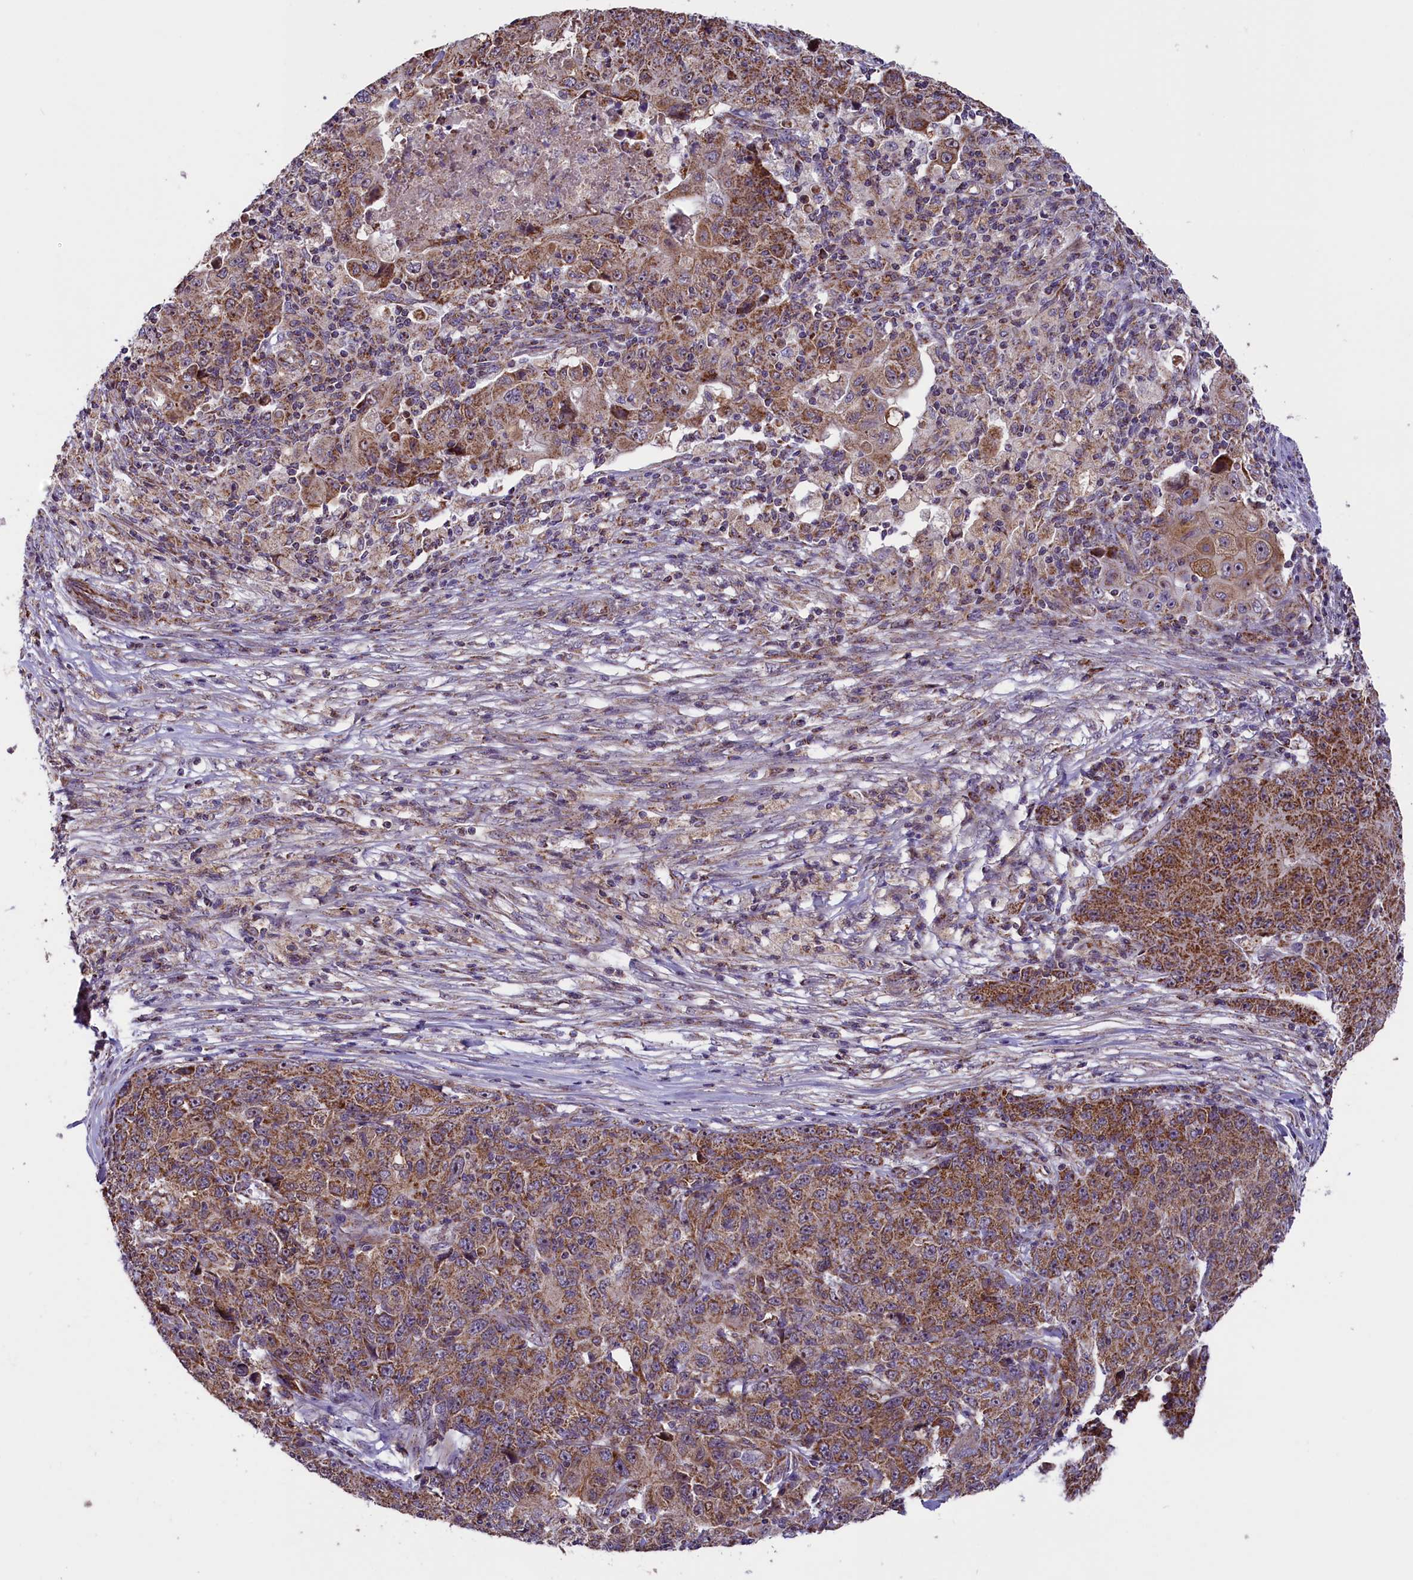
{"staining": {"intensity": "moderate", "quantity": ">75%", "location": "cytoplasmic/membranous"}, "tissue": "ovarian cancer", "cell_type": "Tumor cells", "image_type": "cancer", "snomed": [{"axis": "morphology", "description": "Carcinoma, endometroid"}, {"axis": "topography", "description": "Ovary"}], "caption": "The immunohistochemical stain highlights moderate cytoplasmic/membranous expression in tumor cells of ovarian endometroid carcinoma tissue.", "gene": "GLRX5", "patient": {"sex": "female", "age": 42}}